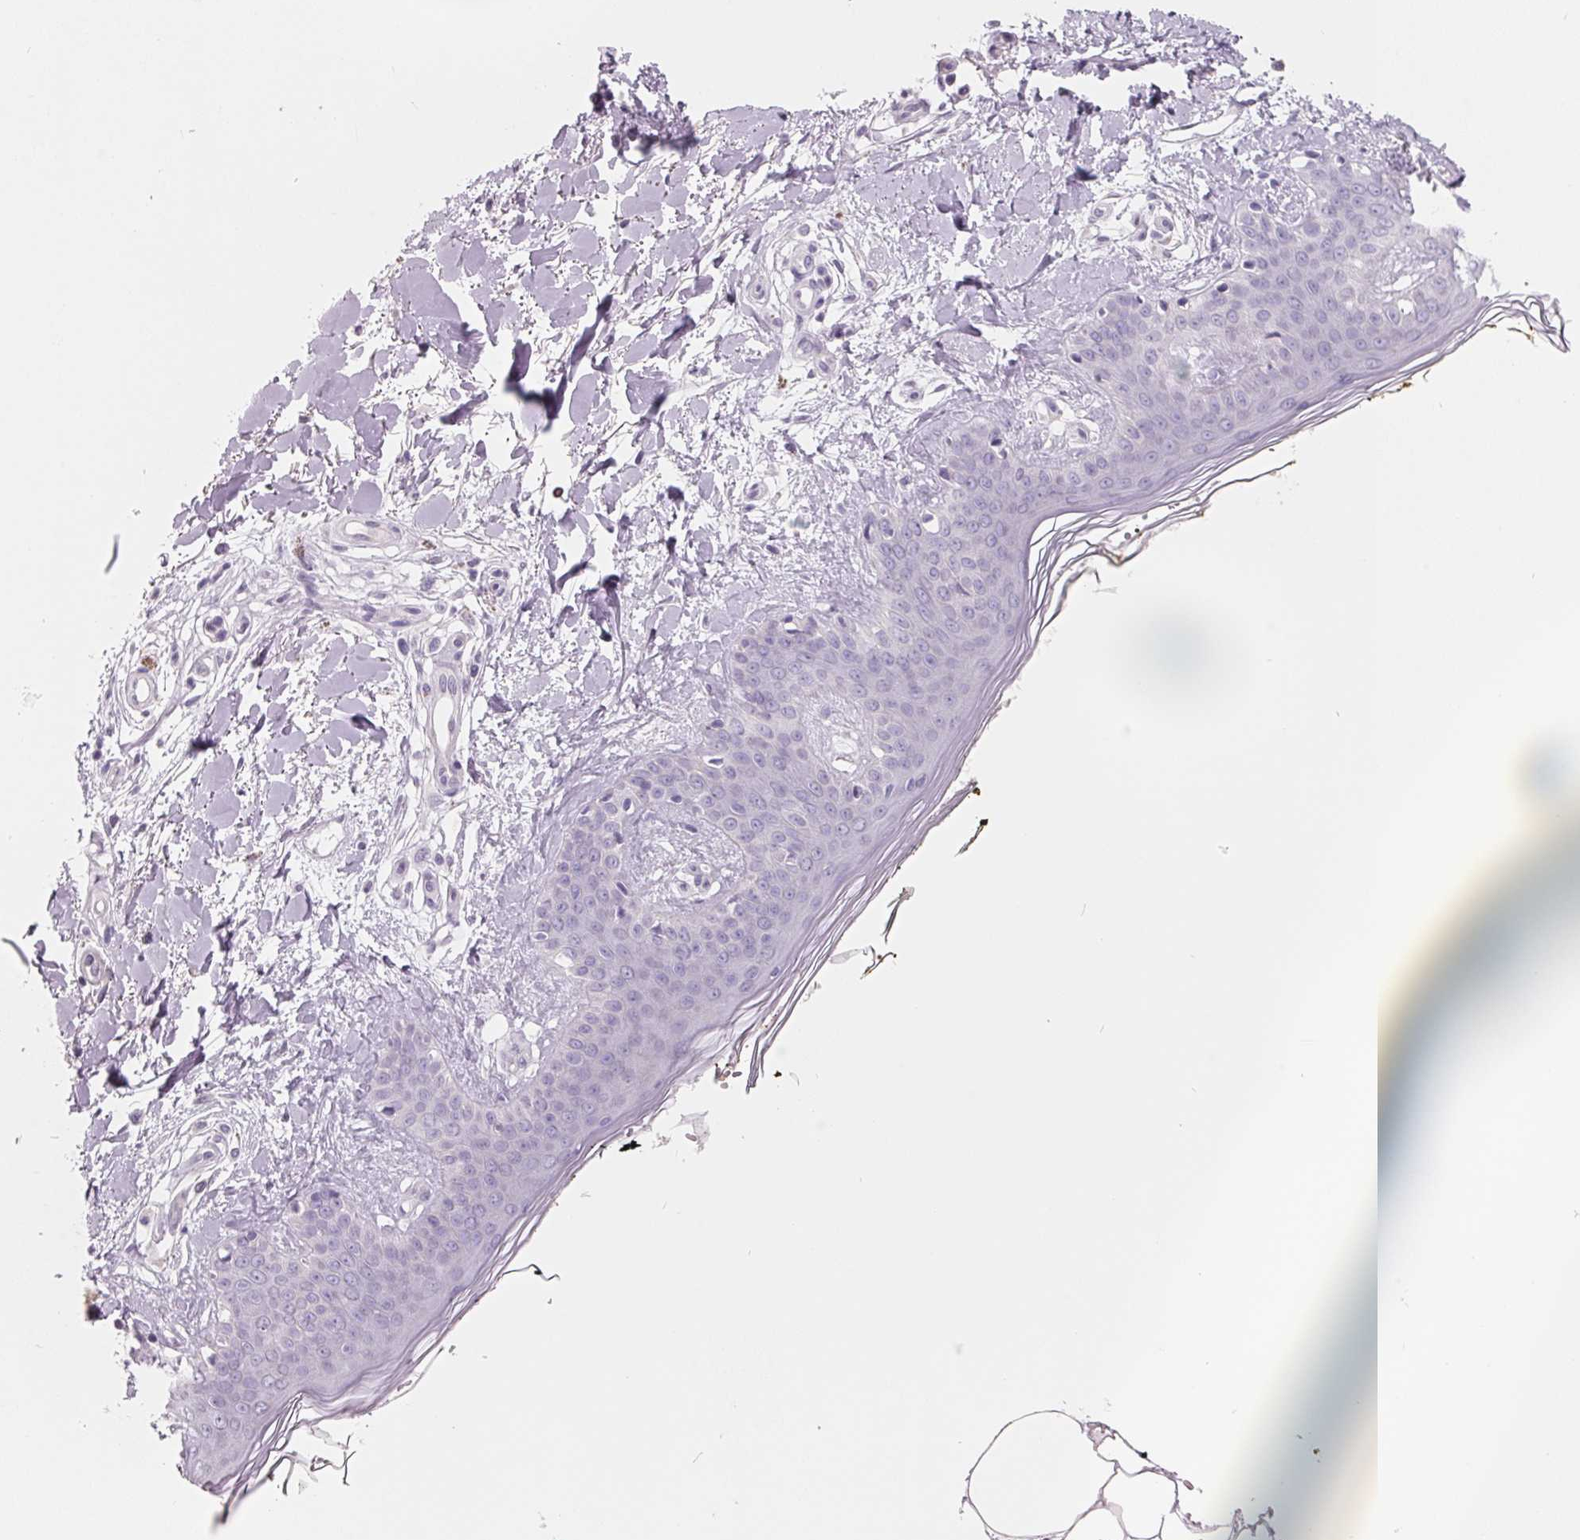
{"staining": {"intensity": "negative", "quantity": "none", "location": "none"}, "tissue": "skin", "cell_type": "Fibroblasts", "image_type": "normal", "snomed": [{"axis": "morphology", "description": "Normal tissue, NOS"}, {"axis": "topography", "description": "Skin"}], "caption": "IHC image of benign human skin stained for a protein (brown), which displays no positivity in fibroblasts.", "gene": "FTCD", "patient": {"sex": "female", "age": 34}}